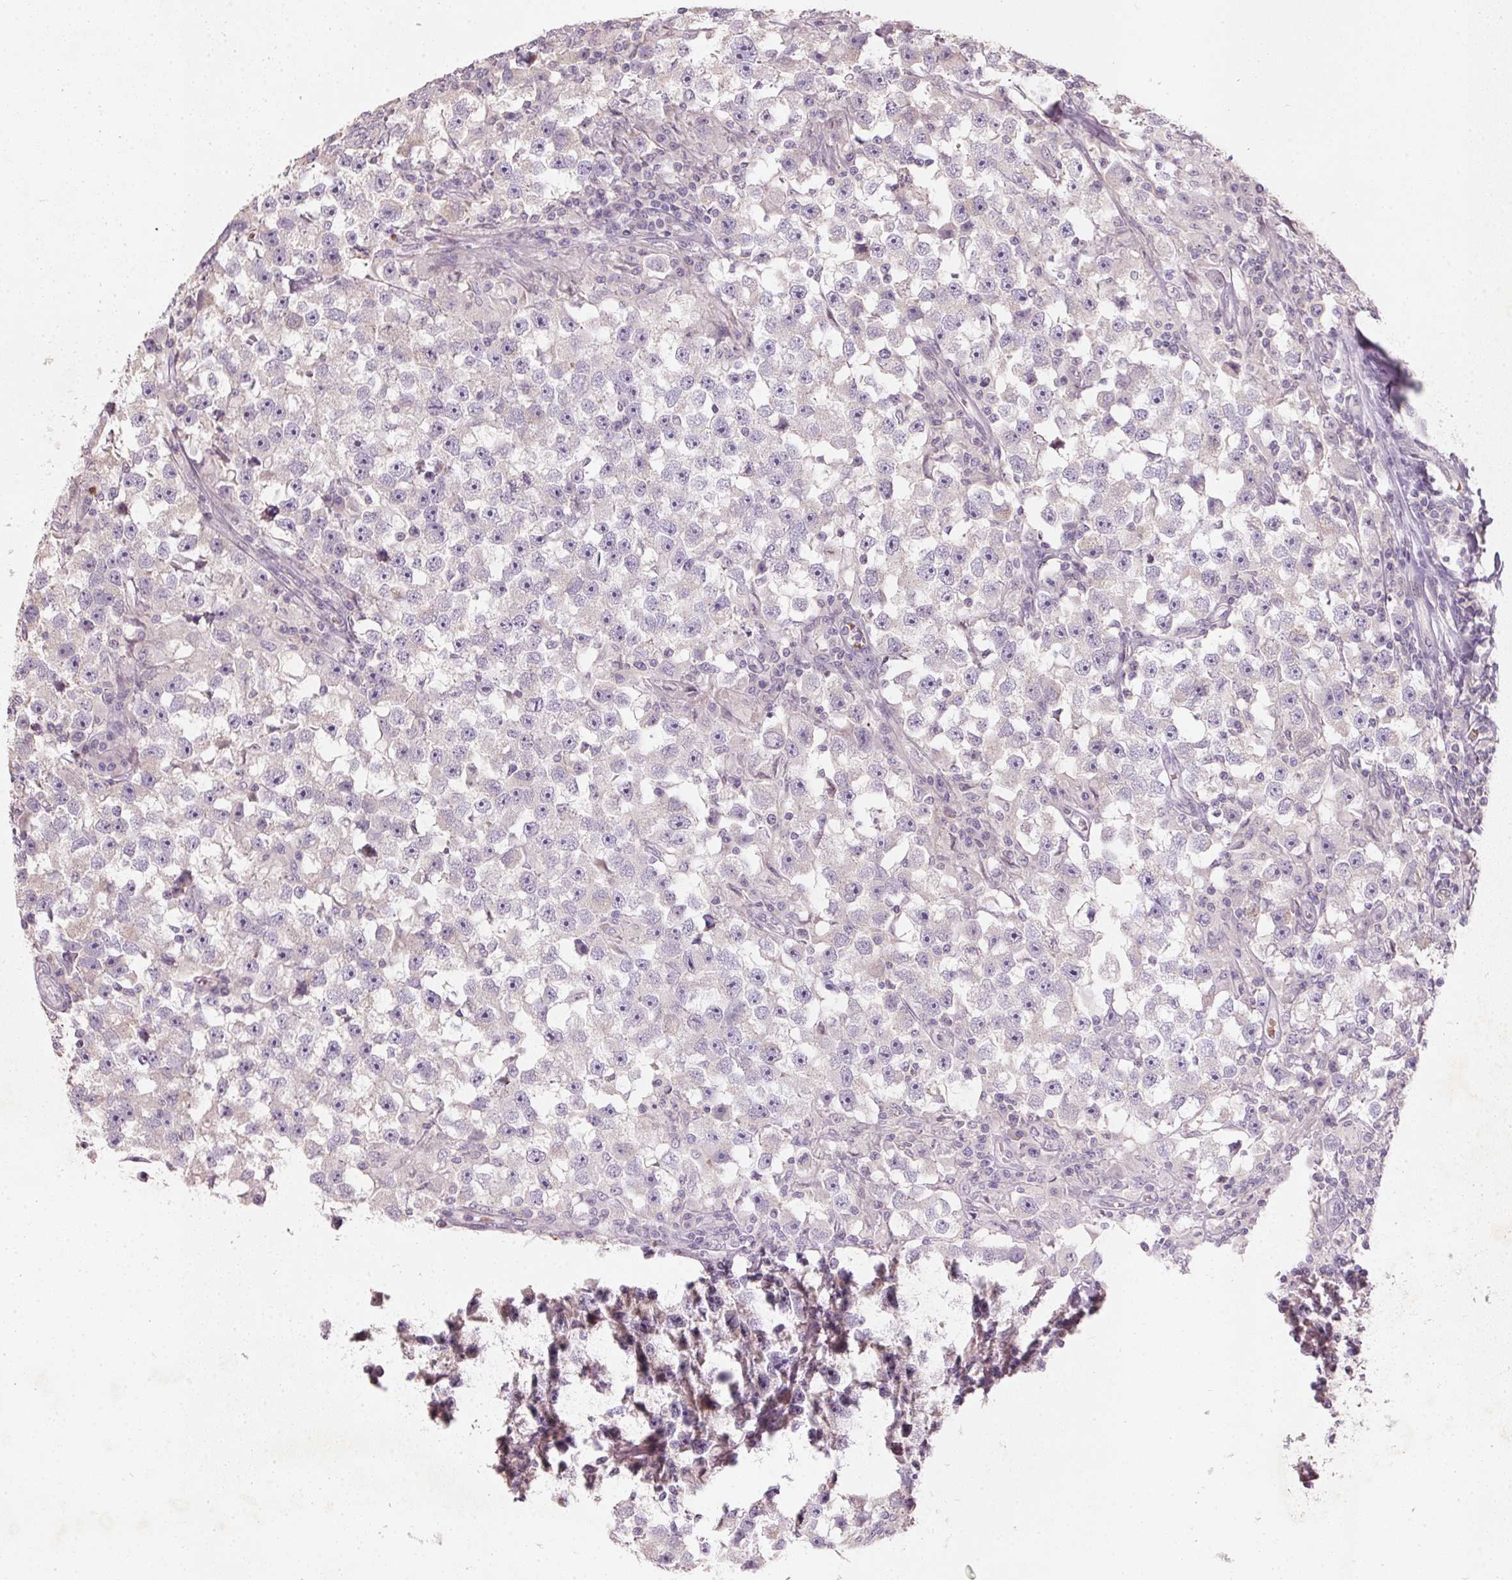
{"staining": {"intensity": "weak", "quantity": "<25%", "location": "nuclear"}, "tissue": "testis cancer", "cell_type": "Tumor cells", "image_type": "cancer", "snomed": [{"axis": "morphology", "description": "Seminoma, NOS"}, {"axis": "topography", "description": "Testis"}], "caption": "This is an IHC histopathology image of human testis cancer (seminoma). There is no expression in tumor cells.", "gene": "KCNK15", "patient": {"sex": "male", "age": 33}}